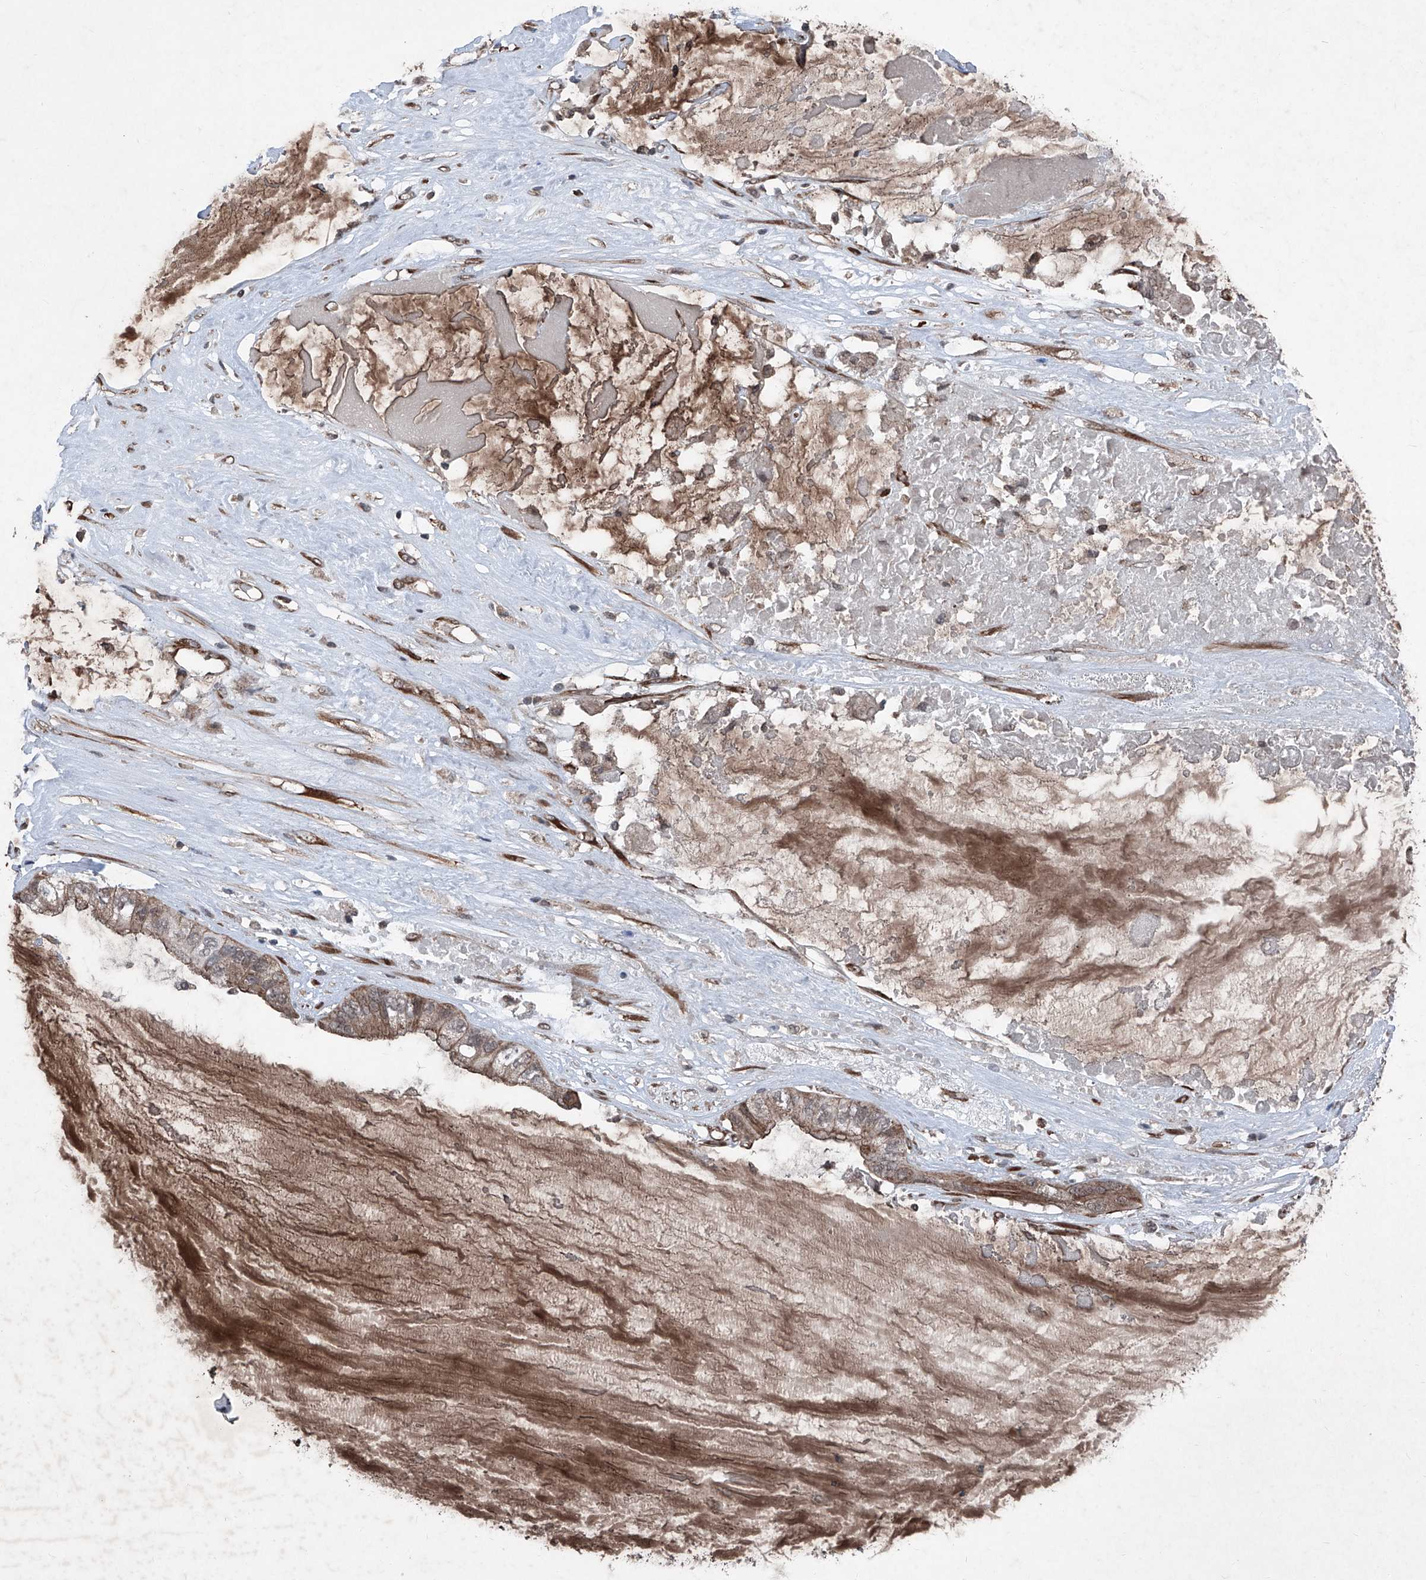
{"staining": {"intensity": "moderate", "quantity": ">75%", "location": "cytoplasmic/membranous"}, "tissue": "ovarian cancer", "cell_type": "Tumor cells", "image_type": "cancer", "snomed": [{"axis": "morphology", "description": "Cystadenocarcinoma, mucinous, NOS"}, {"axis": "topography", "description": "Ovary"}], "caption": "DAB (3,3'-diaminobenzidine) immunohistochemical staining of ovarian cancer (mucinous cystadenocarcinoma) demonstrates moderate cytoplasmic/membranous protein staining in about >75% of tumor cells.", "gene": "COA7", "patient": {"sex": "female", "age": 80}}